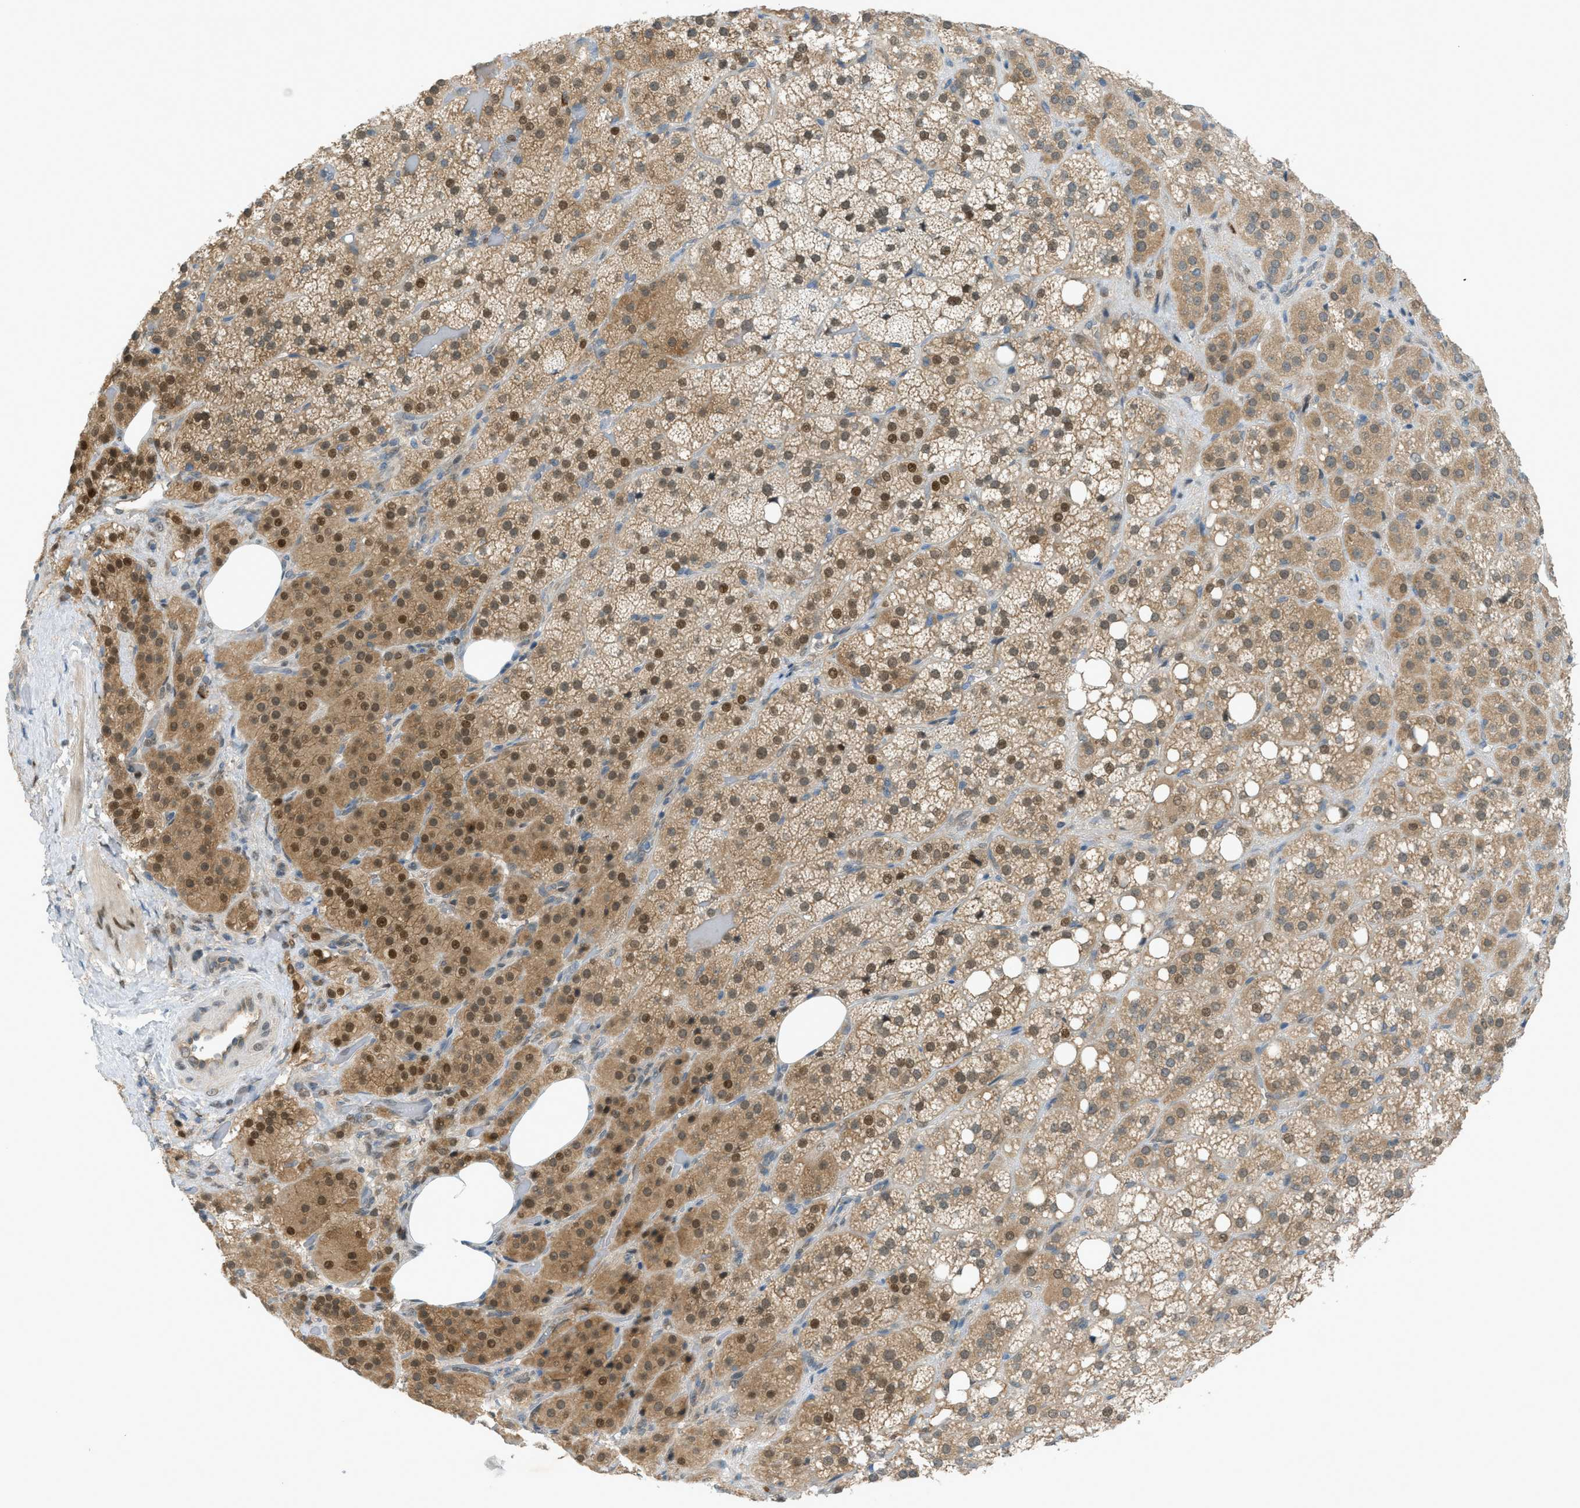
{"staining": {"intensity": "moderate", "quantity": ">75%", "location": "cytoplasmic/membranous,nuclear"}, "tissue": "adrenal gland", "cell_type": "Glandular cells", "image_type": "normal", "snomed": [{"axis": "morphology", "description": "Normal tissue, NOS"}, {"axis": "topography", "description": "Adrenal gland"}], "caption": "Immunohistochemistry (IHC) image of benign adrenal gland: human adrenal gland stained using IHC exhibits medium levels of moderate protein expression localized specifically in the cytoplasmic/membranous,nuclear of glandular cells, appearing as a cytoplasmic/membranous,nuclear brown color.", "gene": "DYRK1A", "patient": {"sex": "female", "age": 59}}